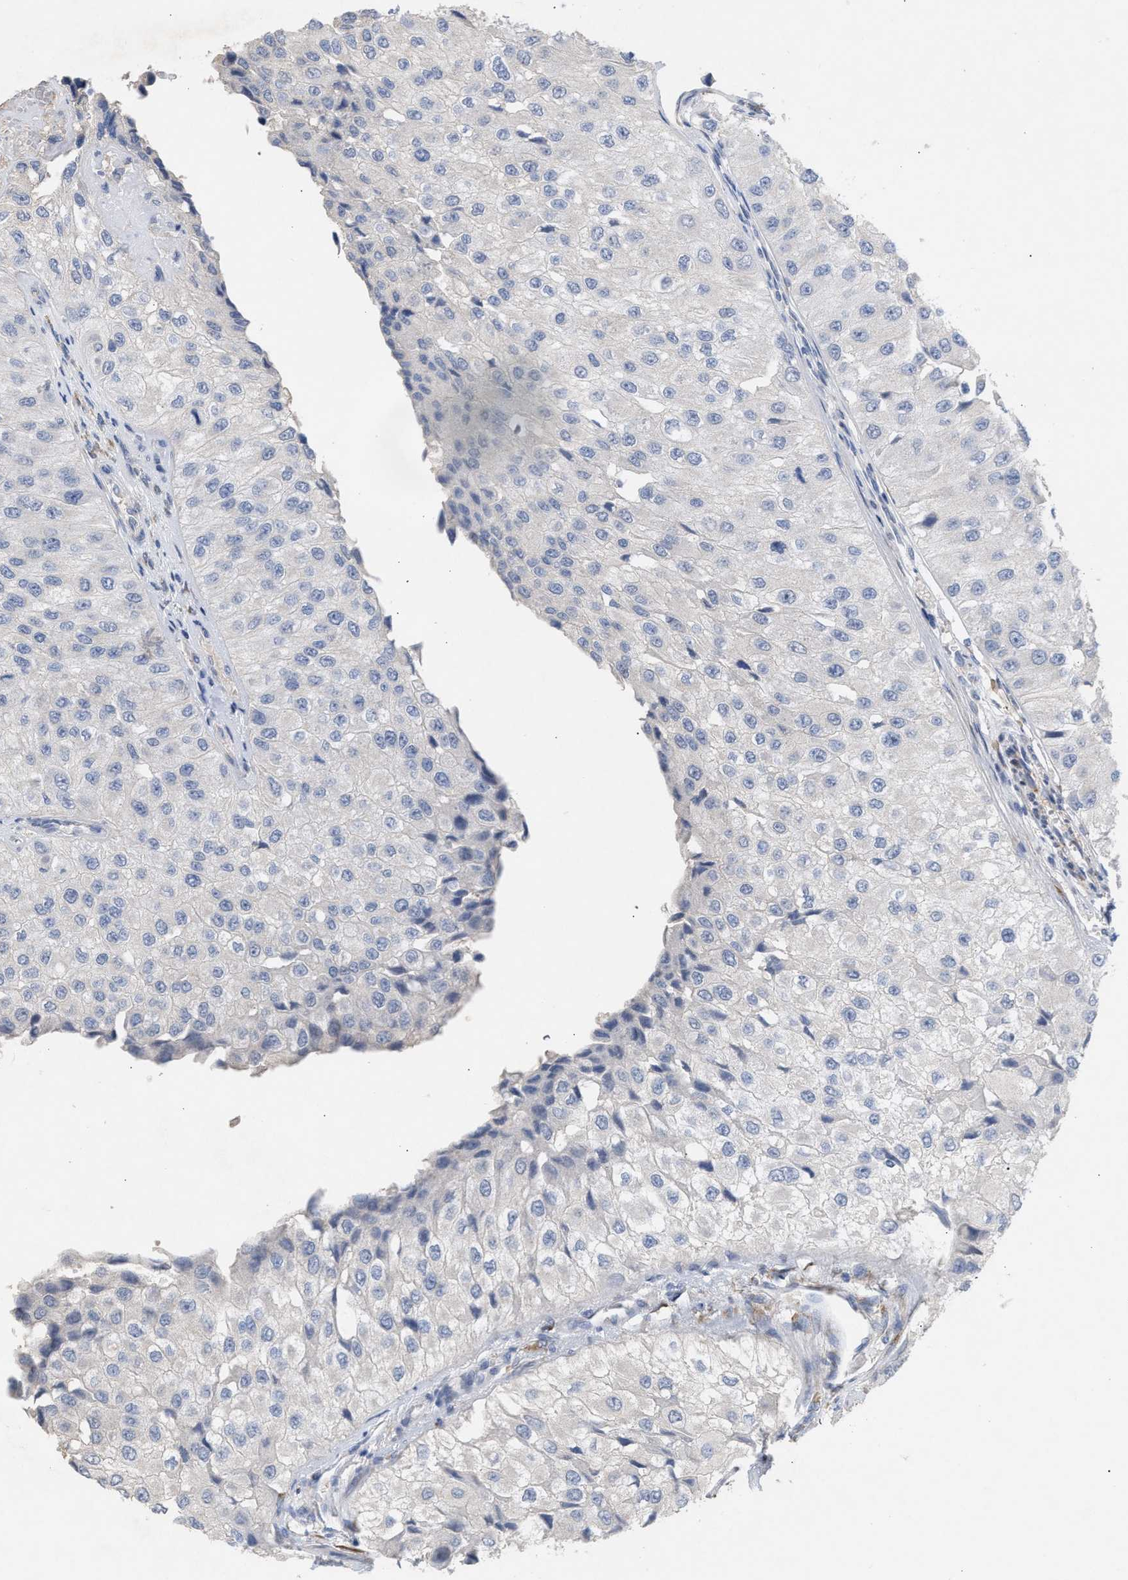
{"staining": {"intensity": "negative", "quantity": "none", "location": "none"}, "tissue": "urothelial cancer", "cell_type": "Tumor cells", "image_type": "cancer", "snomed": [{"axis": "morphology", "description": "Urothelial carcinoma, High grade"}, {"axis": "topography", "description": "Kidney"}, {"axis": "topography", "description": "Urinary bladder"}], "caption": "Histopathology image shows no protein positivity in tumor cells of urothelial carcinoma (high-grade) tissue.", "gene": "SELENOM", "patient": {"sex": "male", "age": 77}}